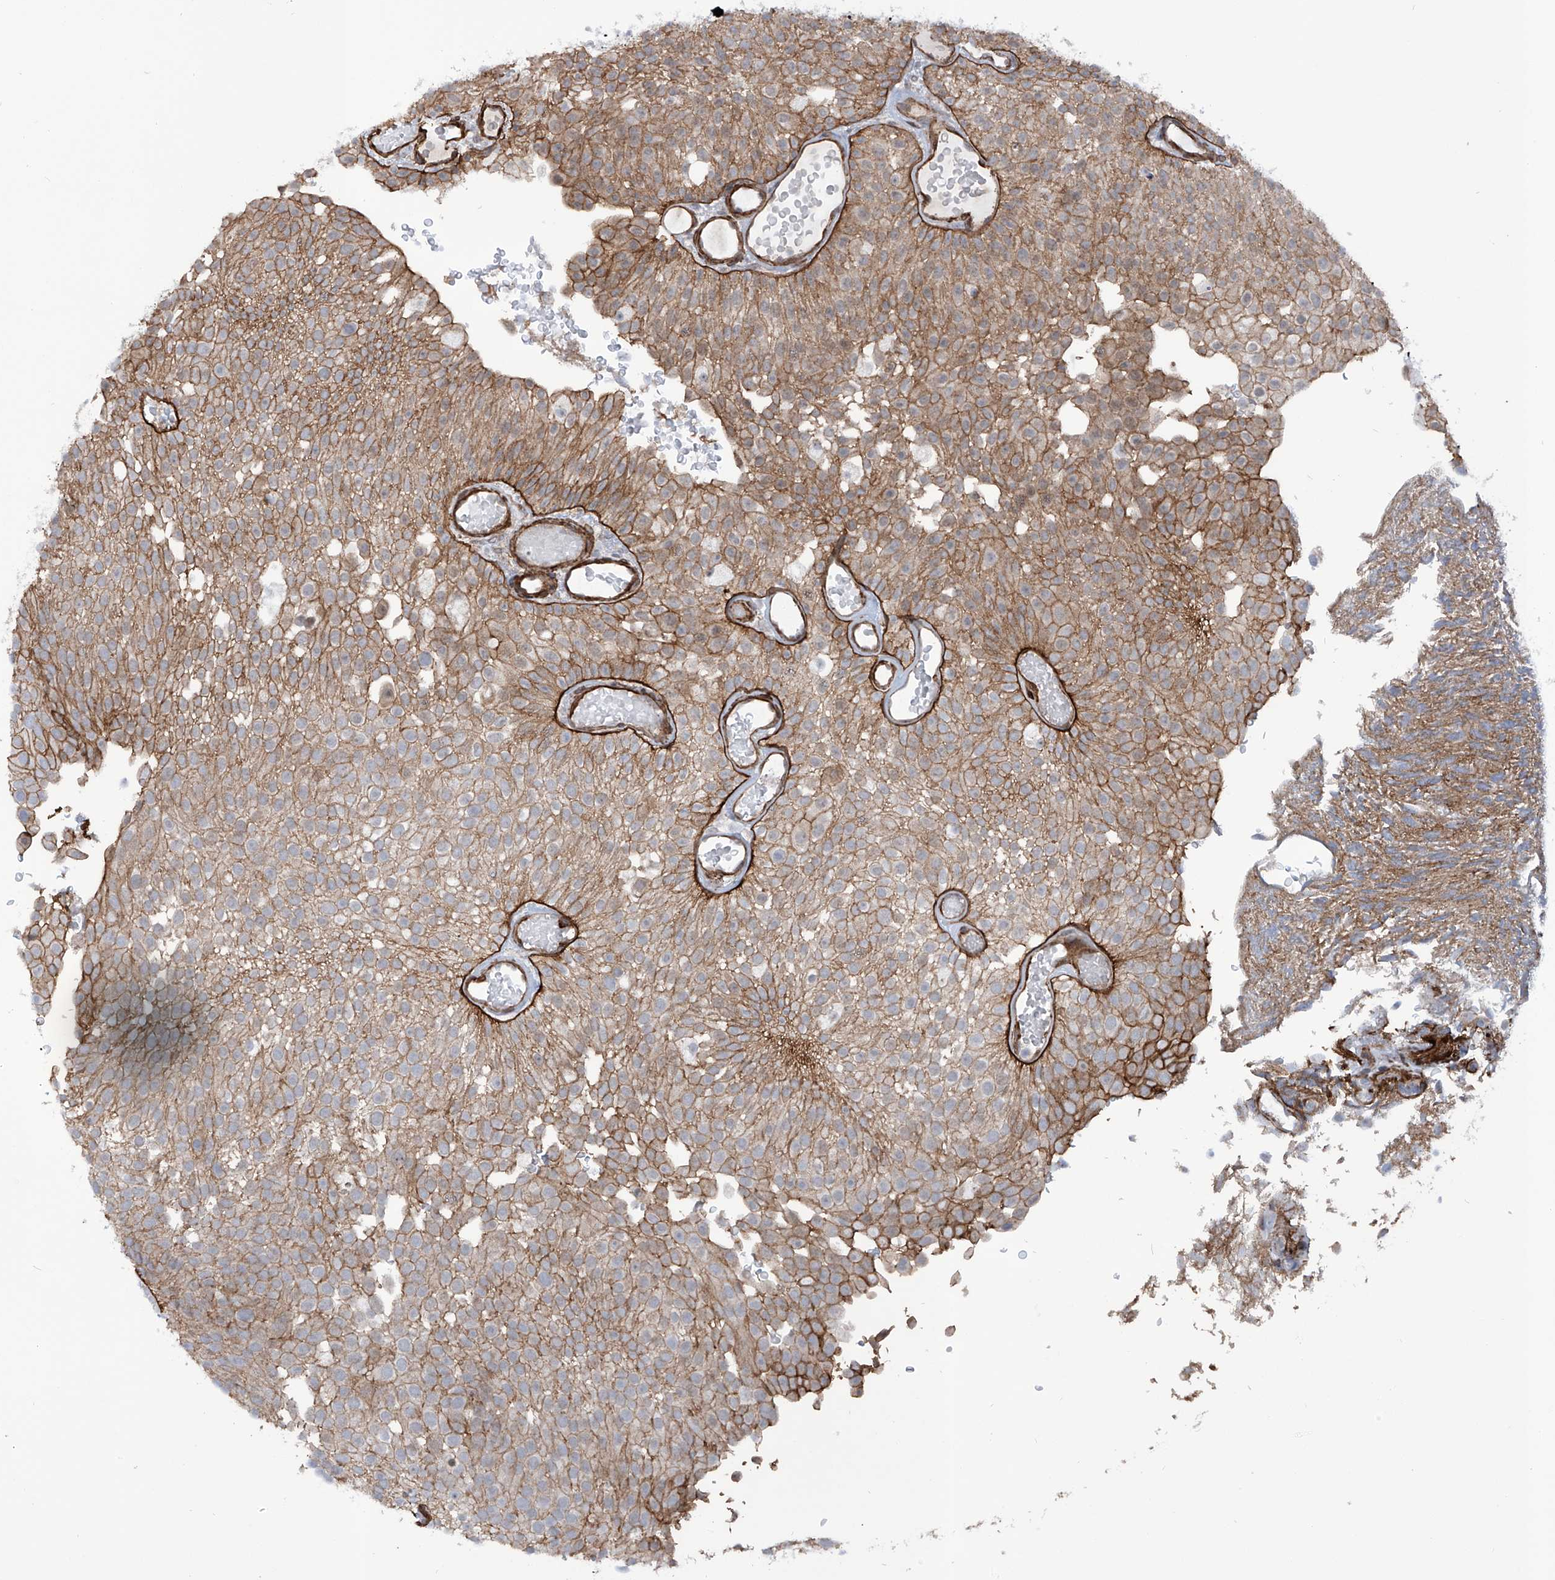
{"staining": {"intensity": "moderate", "quantity": ">75%", "location": "cytoplasmic/membranous"}, "tissue": "urothelial cancer", "cell_type": "Tumor cells", "image_type": "cancer", "snomed": [{"axis": "morphology", "description": "Urothelial carcinoma, Low grade"}, {"axis": "topography", "description": "Urinary bladder"}], "caption": "Tumor cells reveal medium levels of moderate cytoplasmic/membranous positivity in about >75% of cells in human low-grade urothelial carcinoma. The protein is shown in brown color, while the nuclei are stained blue.", "gene": "ZNF490", "patient": {"sex": "male", "age": 78}}